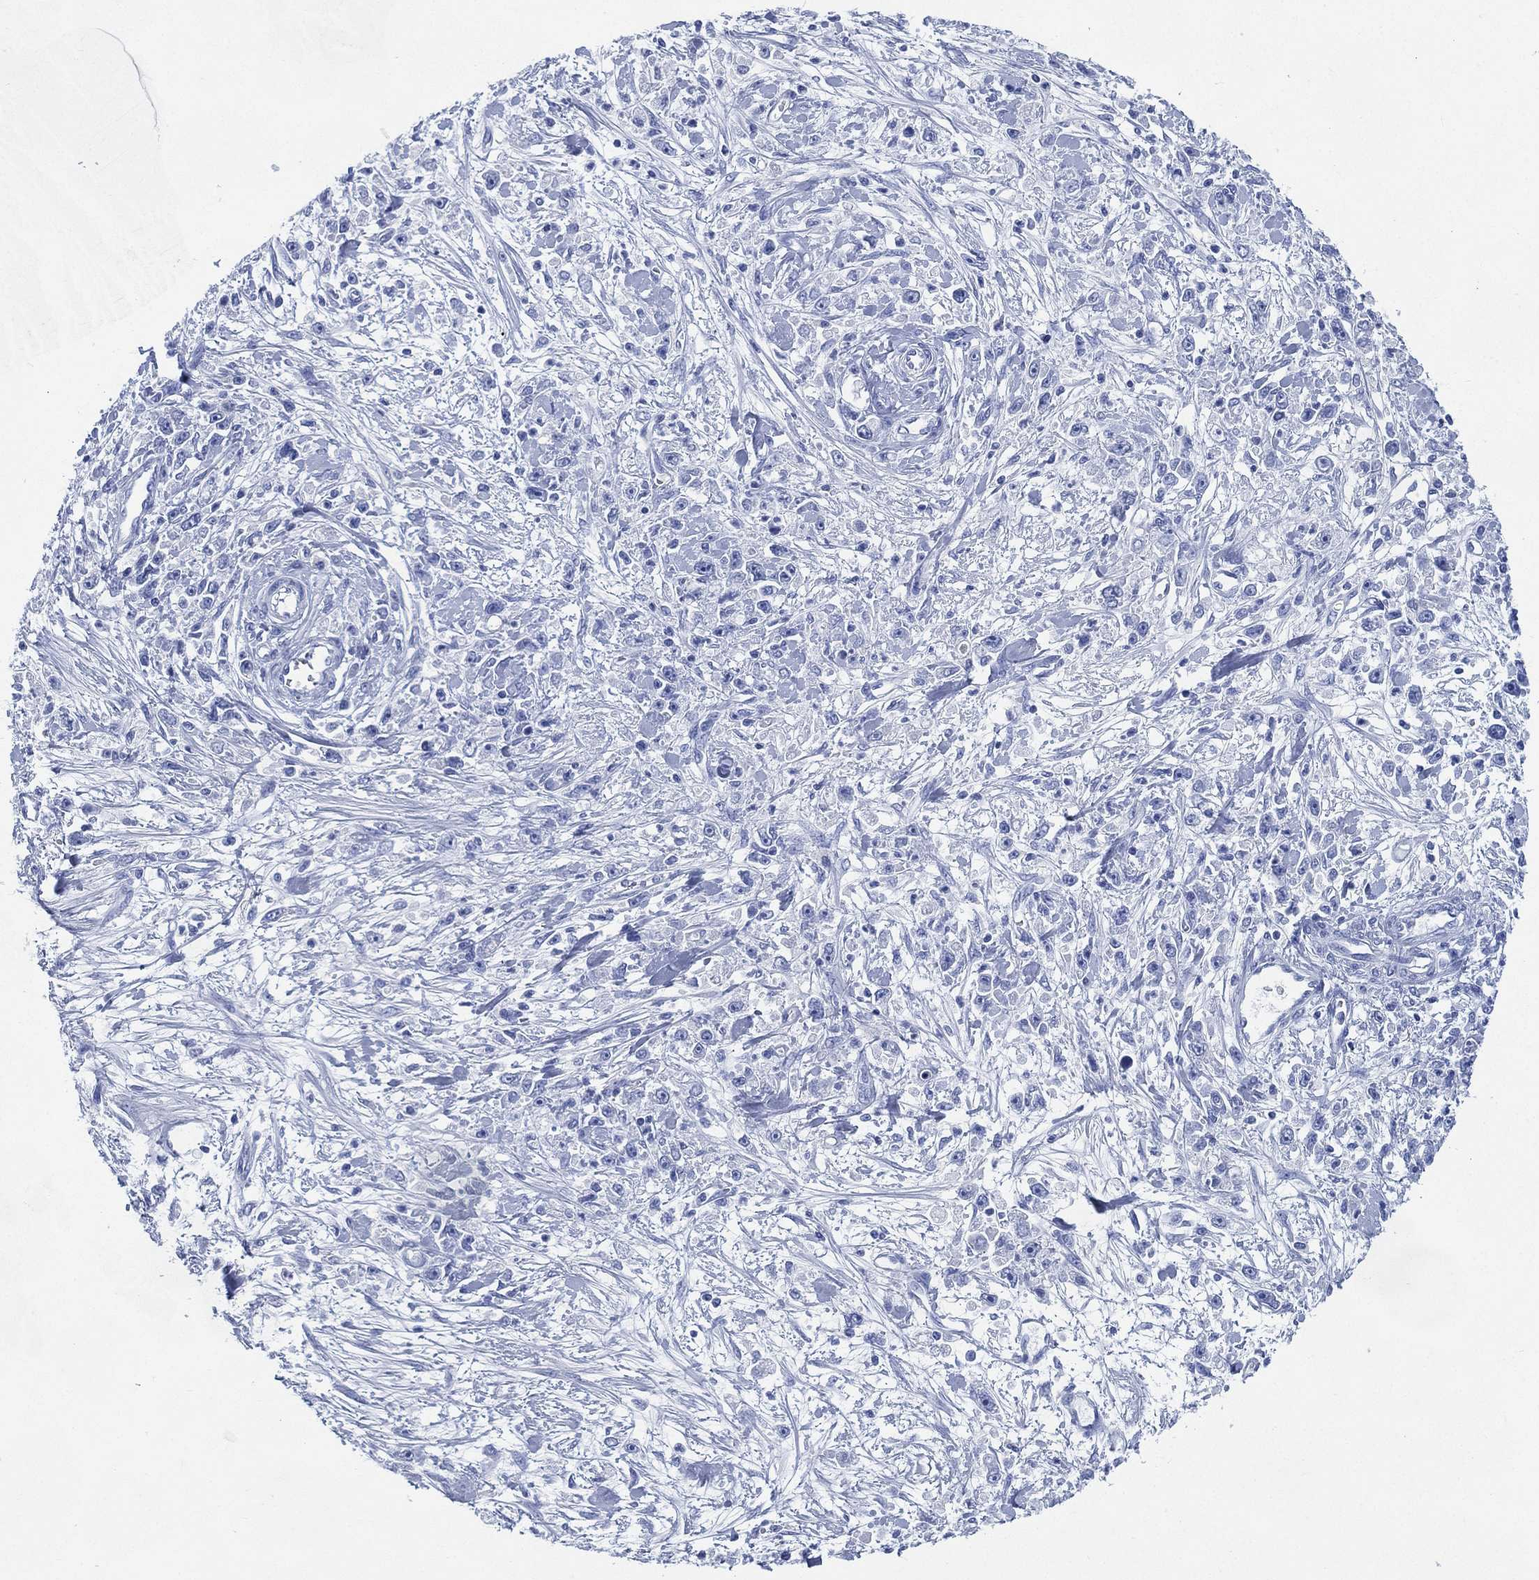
{"staining": {"intensity": "negative", "quantity": "none", "location": "none"}, "tissue": "stomach cancer", "cell_type": "Tumor cells", "image_type": "cancer", "snomed": [{"axis": "morphology", "description": "Adenocarcinoma, NOS"}, {"axis": "topography", "description": "Stomach"}], "caption": "Human stomach adenocarcinoma stained for a protein using immunohistochemistry (IHC) exhibits no staining in tumor cells.", "gene": "SIGLECL1", "patient": {"sex": "female", "age": 59}}